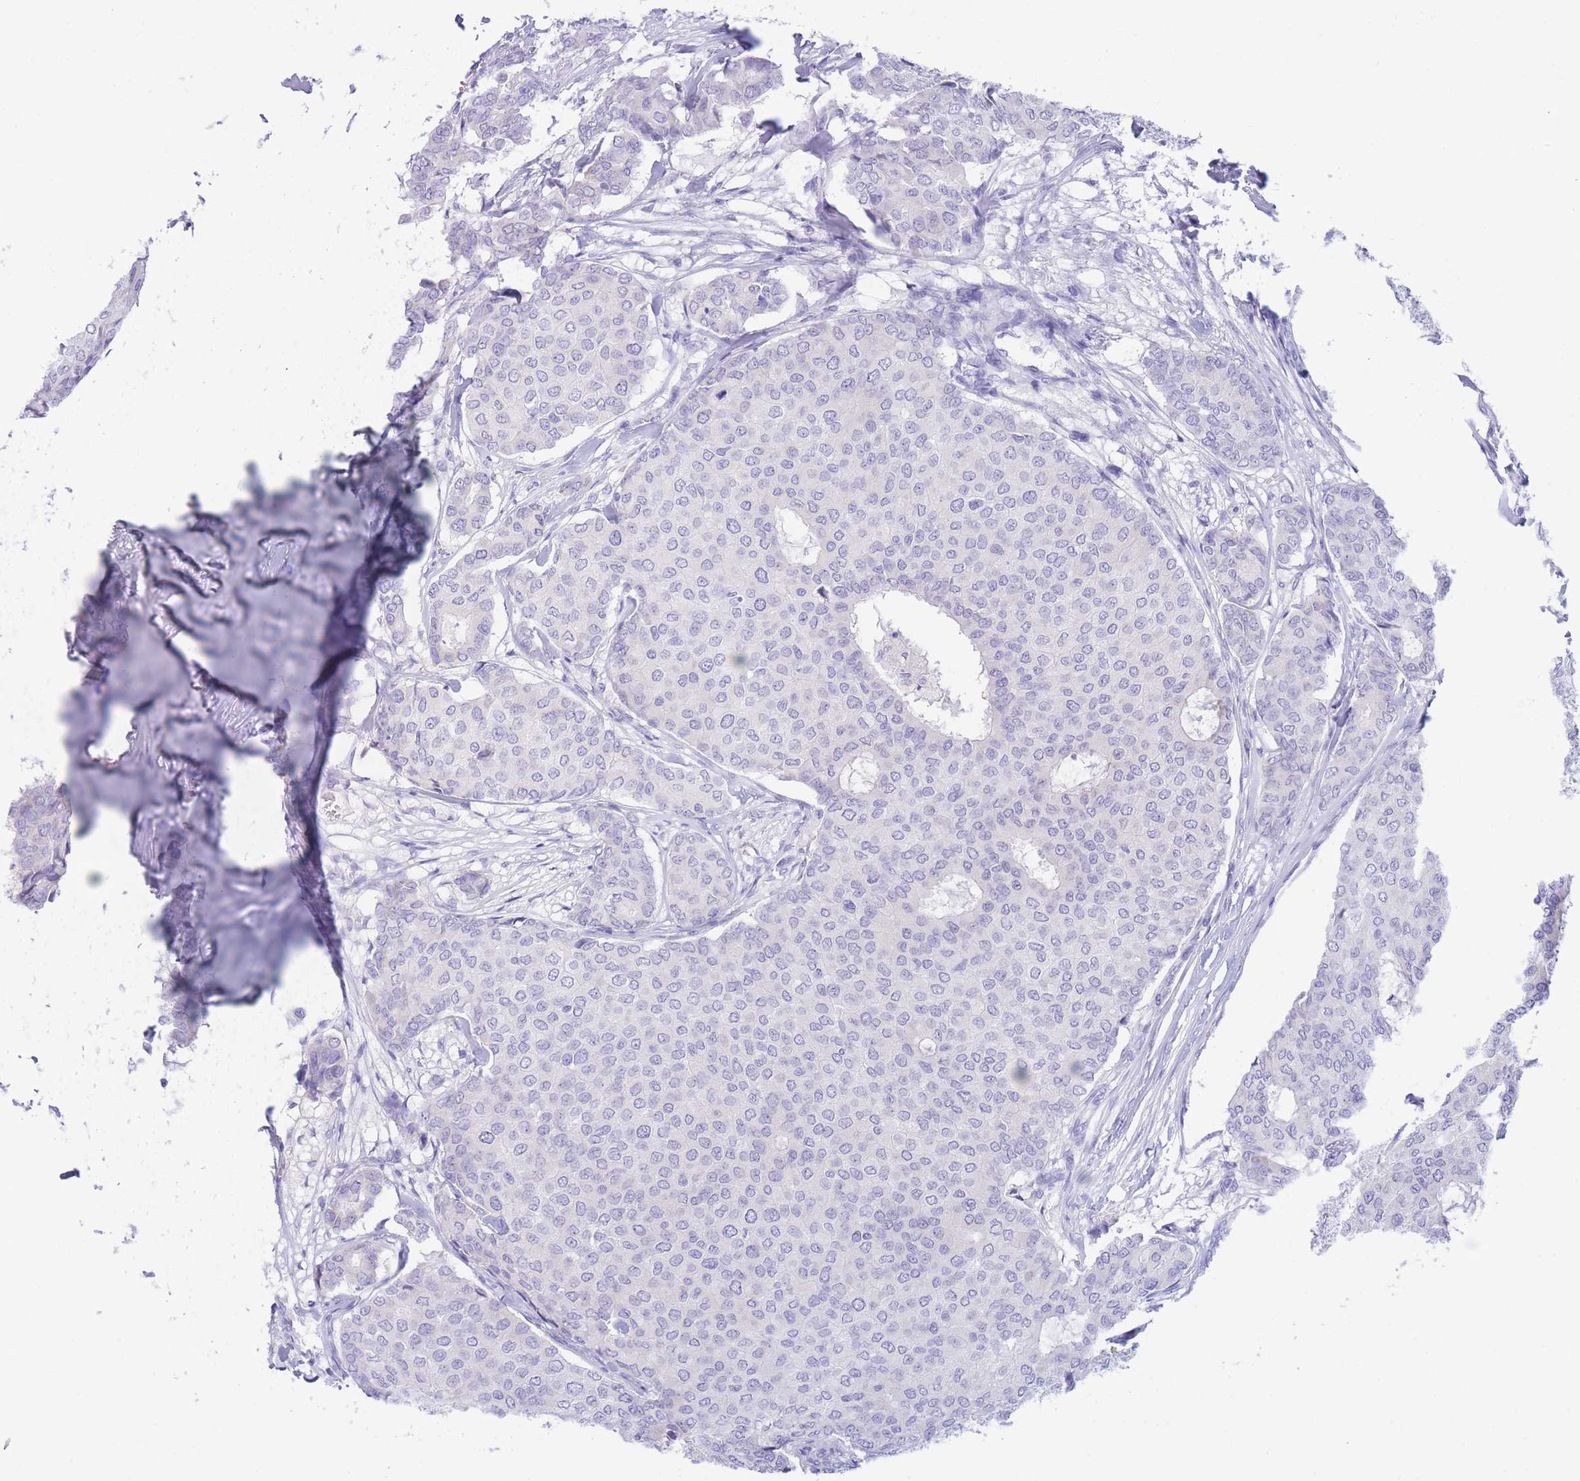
{"staining": {"intensity": "negative", "quantity": "none", "location": "none"}, "tissue": "breast cancer", "cell_type": "Tumor cells", "image_type": "cancer", "snomed": [{"axis": "morphology", "description": "Duct carcinoma"}, {"axis": "topography", "description": "Breast"}], "caption": "Tumor cells are negative for brown protein staining in breast cancer (infiltrating ductal carcinoma). (Brightfield microscopy of DAB (3,3'-diaminobenzidine) immunohistochemistry (IHC) at high magnification).", "gene": "SSUH2", "patient": {"sex": "female", "age": 75}}